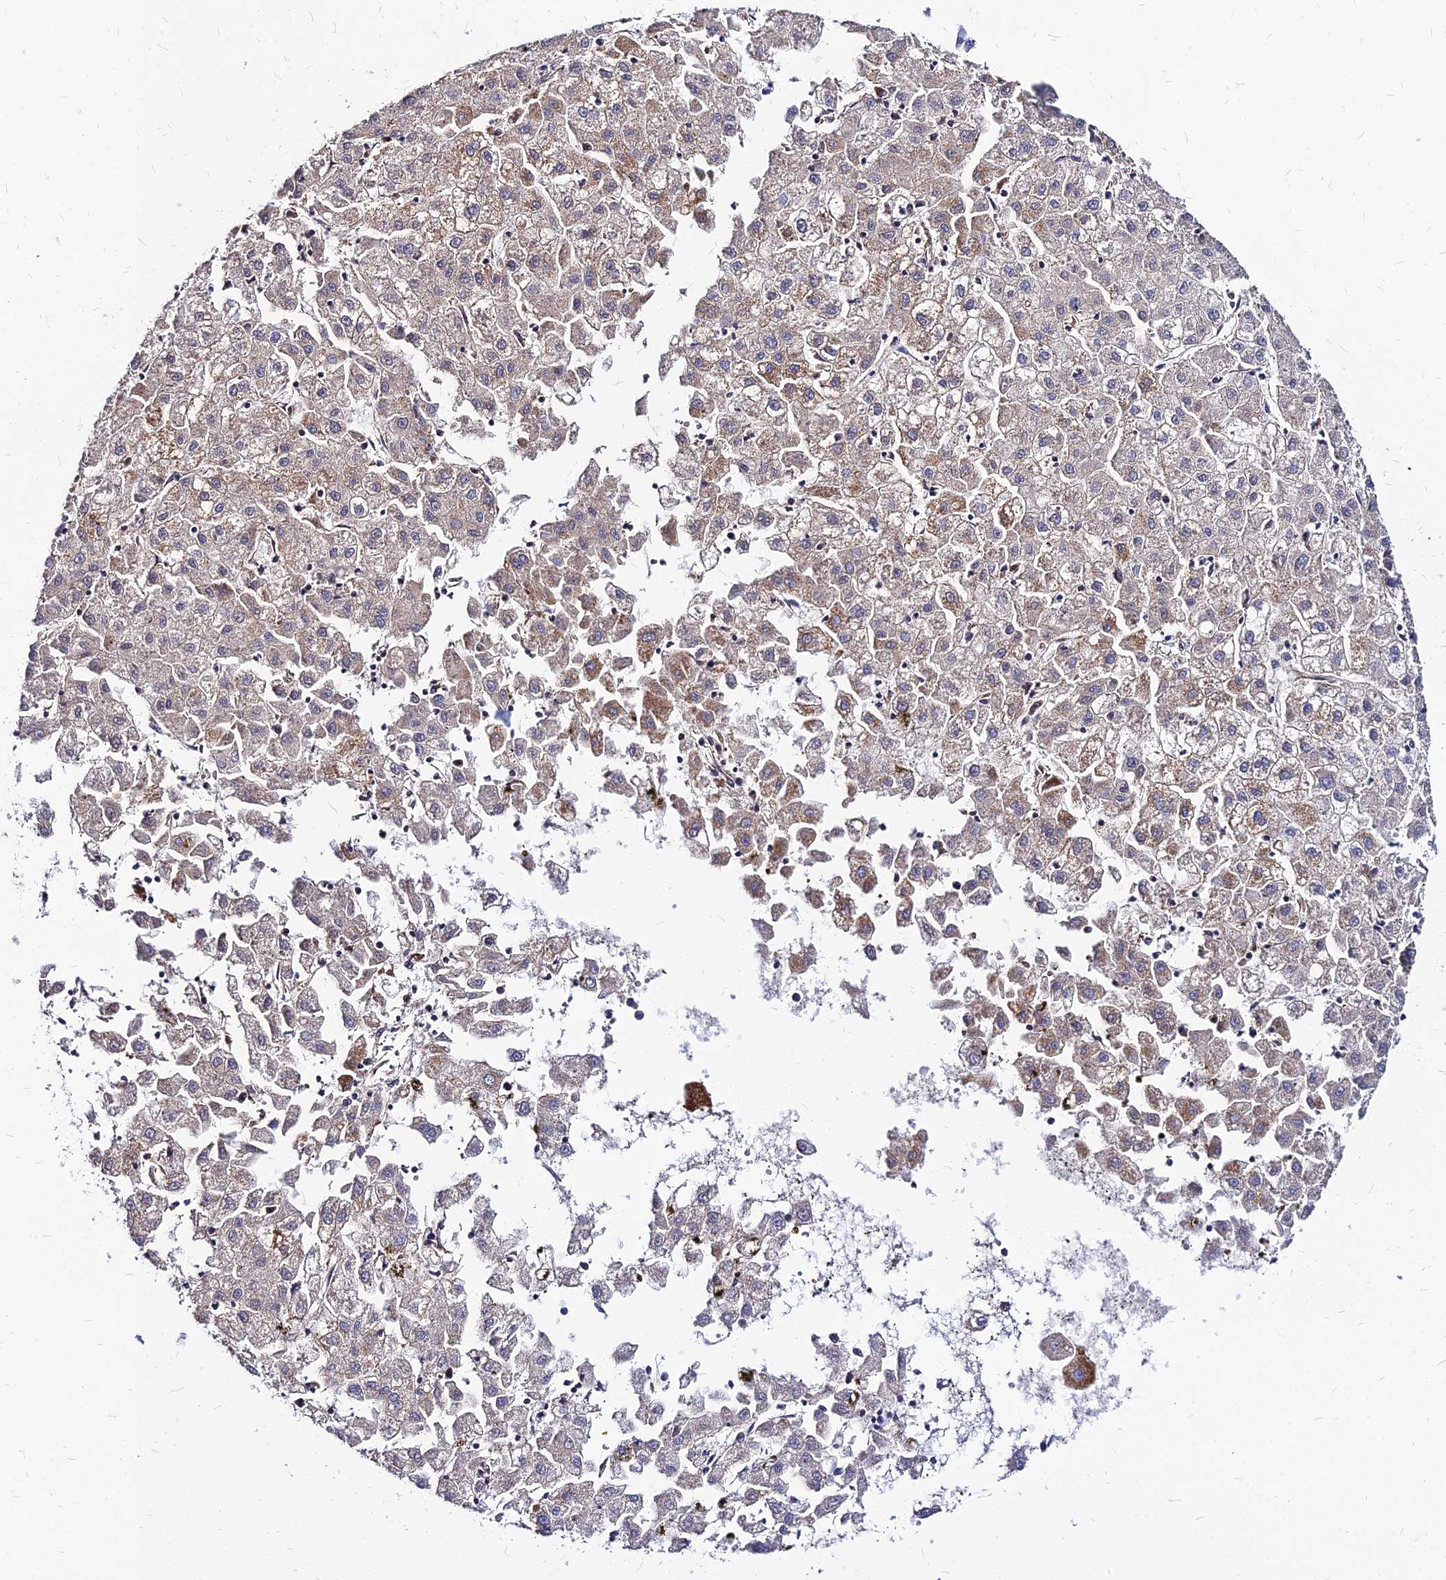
{"staining": {"intensity": "weak", "quantity": "25%-75%", "location": "cytoplasmic/membranous"}, "tissue": "liver cancer", "cell_type": "Tumor cells", "image_type": "cancer", "snomed": [{"axis": "morphology", "description": "Carcinoma, Hepatocellular, NOS"}, {"axis": "topography", "description": "Liver"}], "caption": "A brown stain labels weak cytoplasmic/membranous expression of a protein in hepatocellular carcinoma (liver) tumor cells. The staining was performed using DAB, with brown indicating positive protein expression. Nuclei are stained blue with hematoxylin.", "gene": "DLD", "patient": {"sex": "male", "age": 72}}